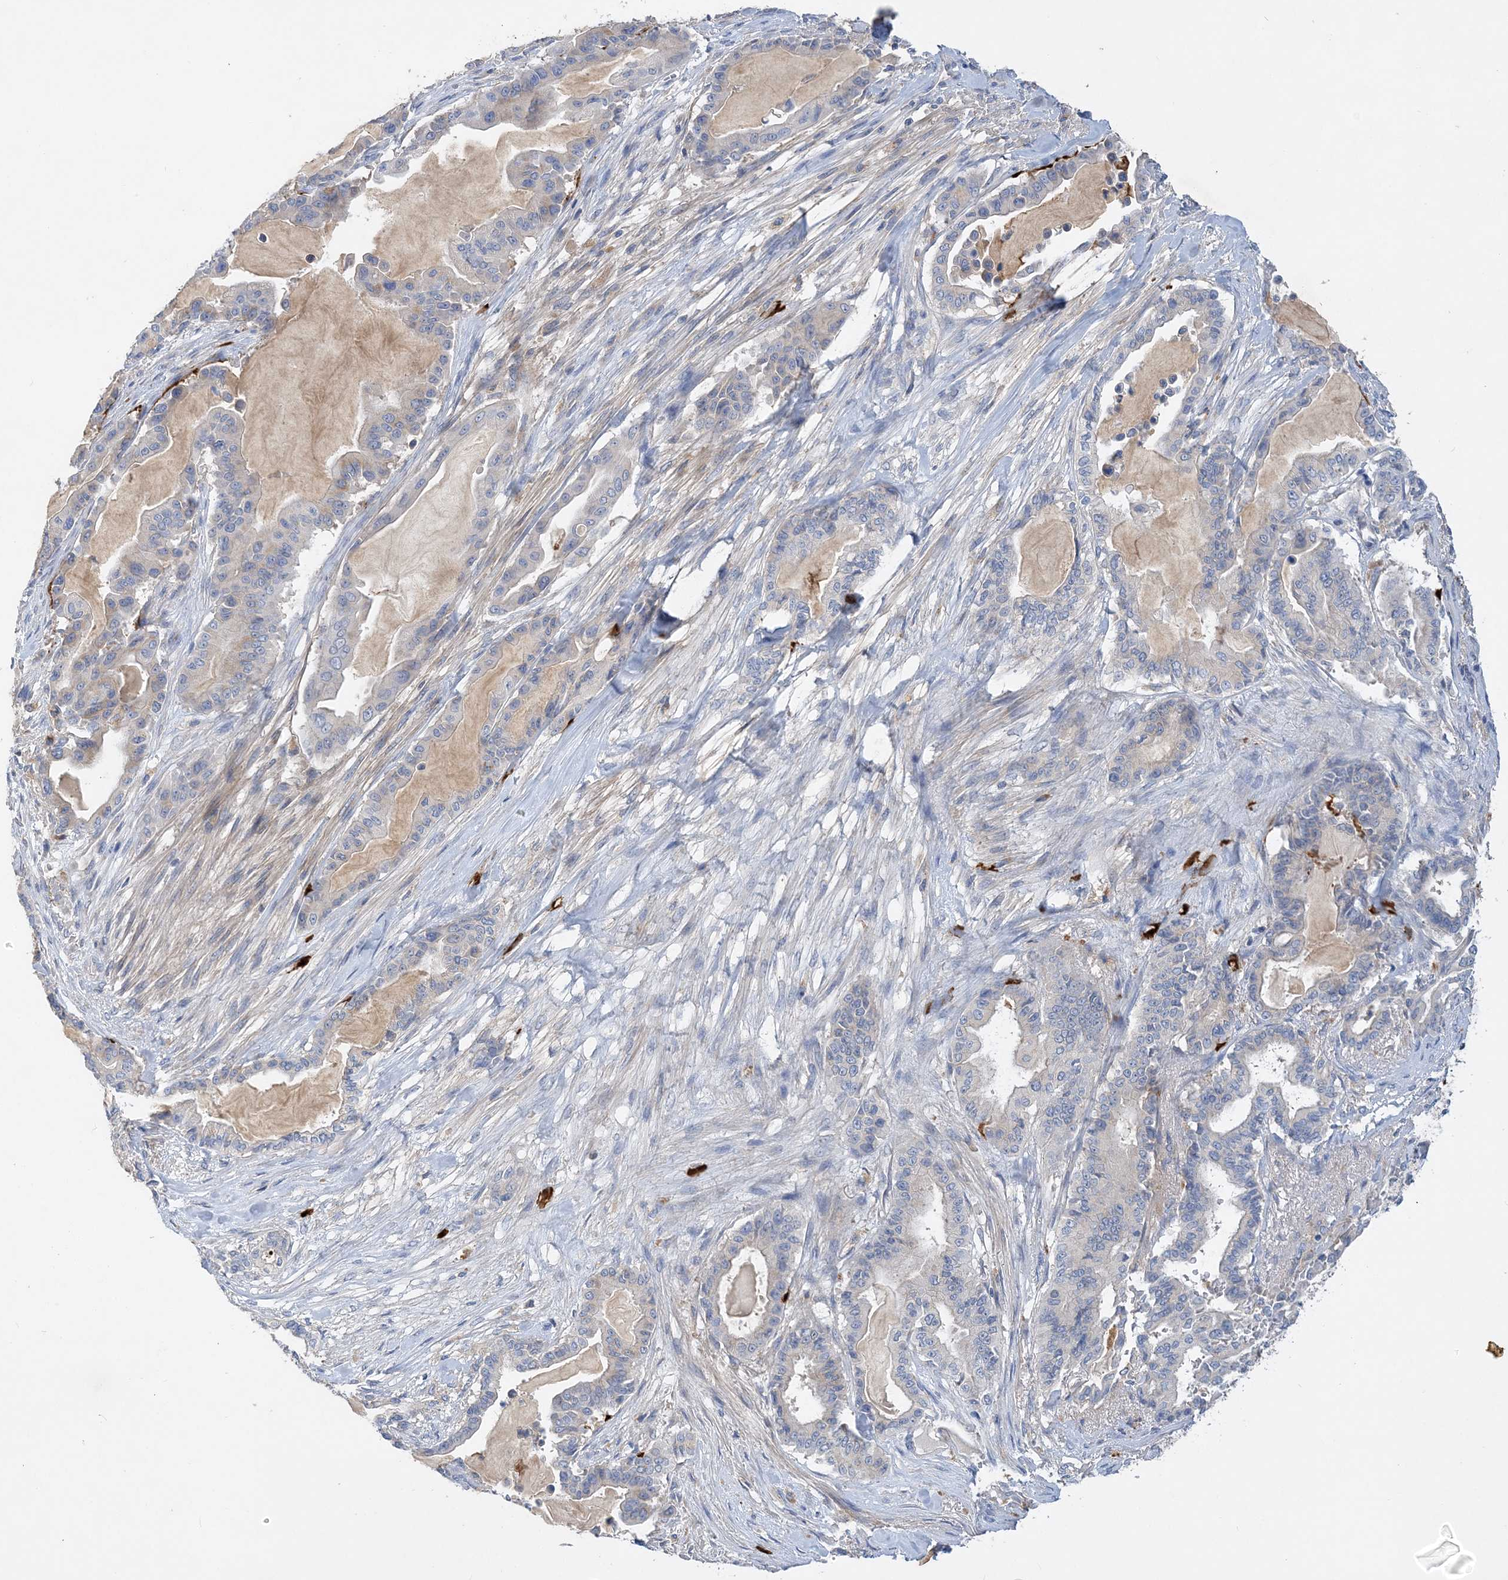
{"staining": {"intensity": "negative", "quantity": "none", "location": "none"}, "tissue": "pancreatic cancer", "cell_type": "Tumor cells", "image_type": "cancer", "snomed": [{"axis": "morphology", "description": "Adenocarcinoma, NOS"}, {"axis": "topography", "description": "Pancreas"}], "caption": "Pancreatic cancer was stained to show a protein in brown. There is no significant expression in tumor cells.", "gene": "GRINA", "patient": {"sex": "male", "age": 63}}